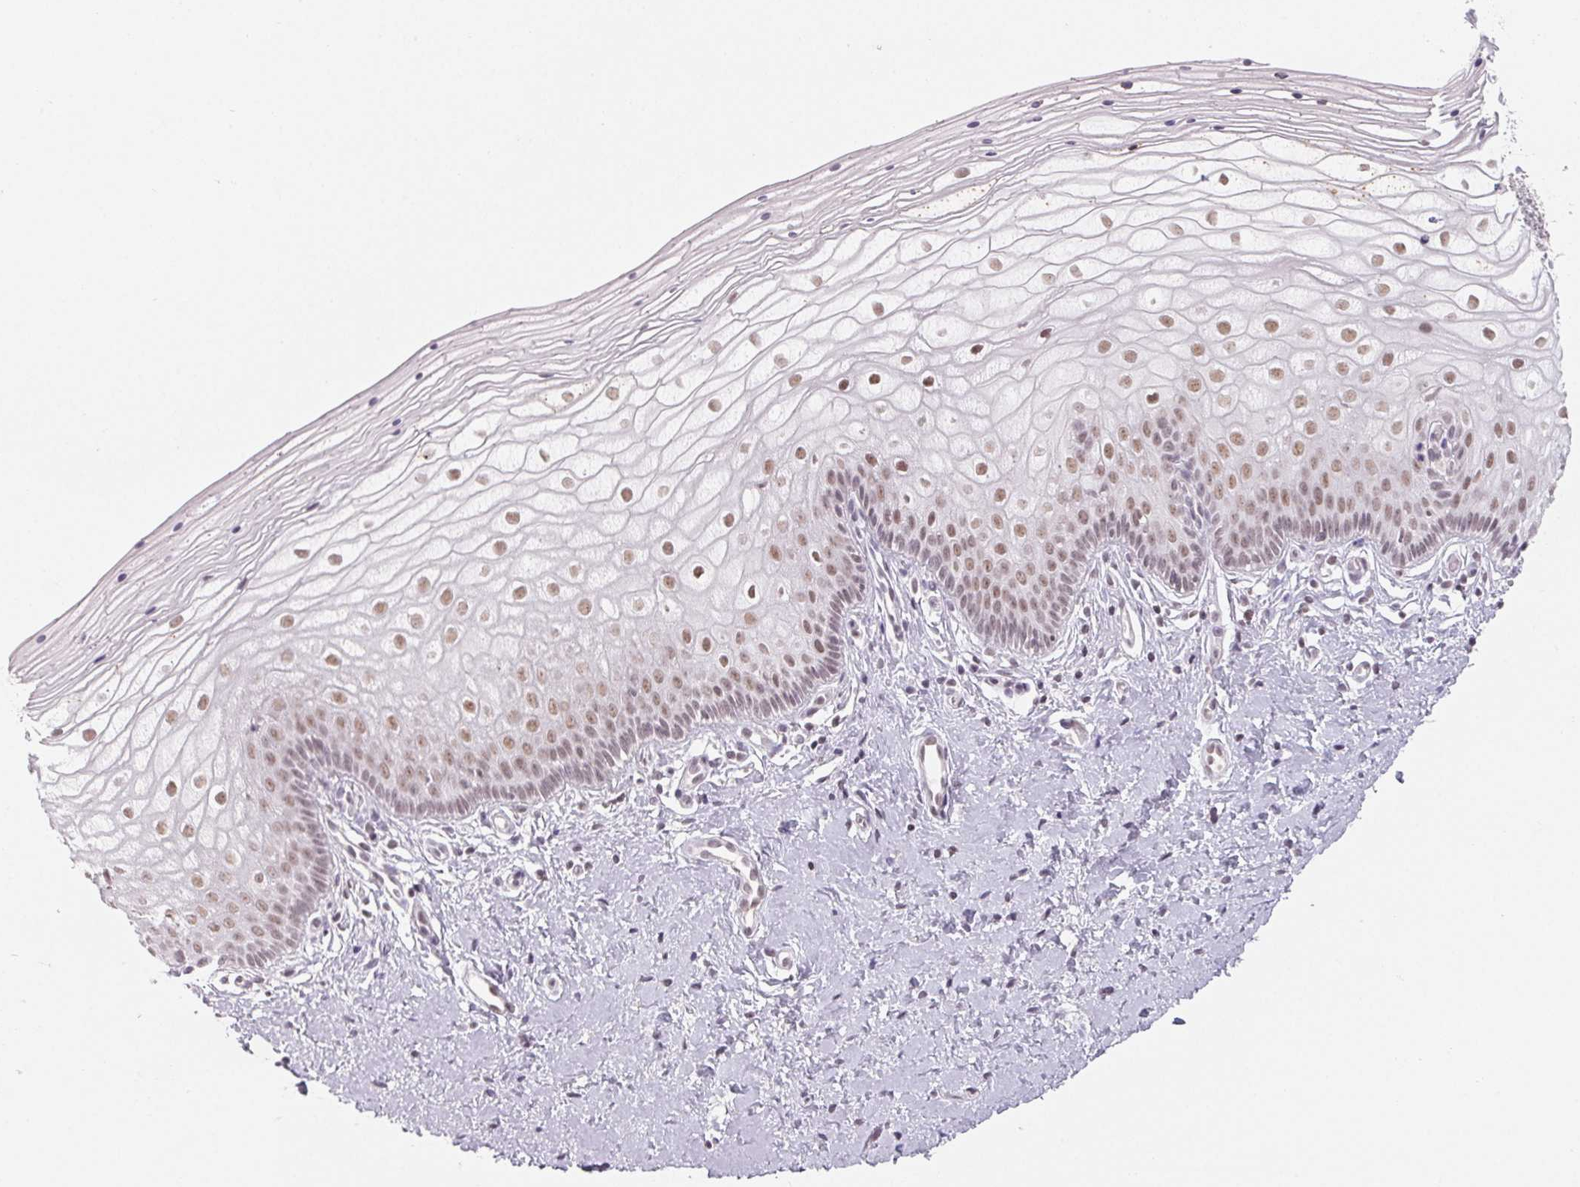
{"staining": {"intensity": "moderate", "quantity": "<25%", "location": "nuclear"}, "tissue": "vagina", "cell_type": "Squamous epithelial cells", "image_type": "normal", "snomed": [{"axis": "morphology", "description": "Normal tissue, NOS"}, {"axis": "topography", "description": "Vagina"}], "caption": "Immunohistochemistry histopathology image of benign vagina stained for a protein (brown), which exhibits low levels of moderate nuclear staining in about <25% of squamous epithelial cells.", "gene": "NXF3", "patient": {"sex": "female", "age": 39}}